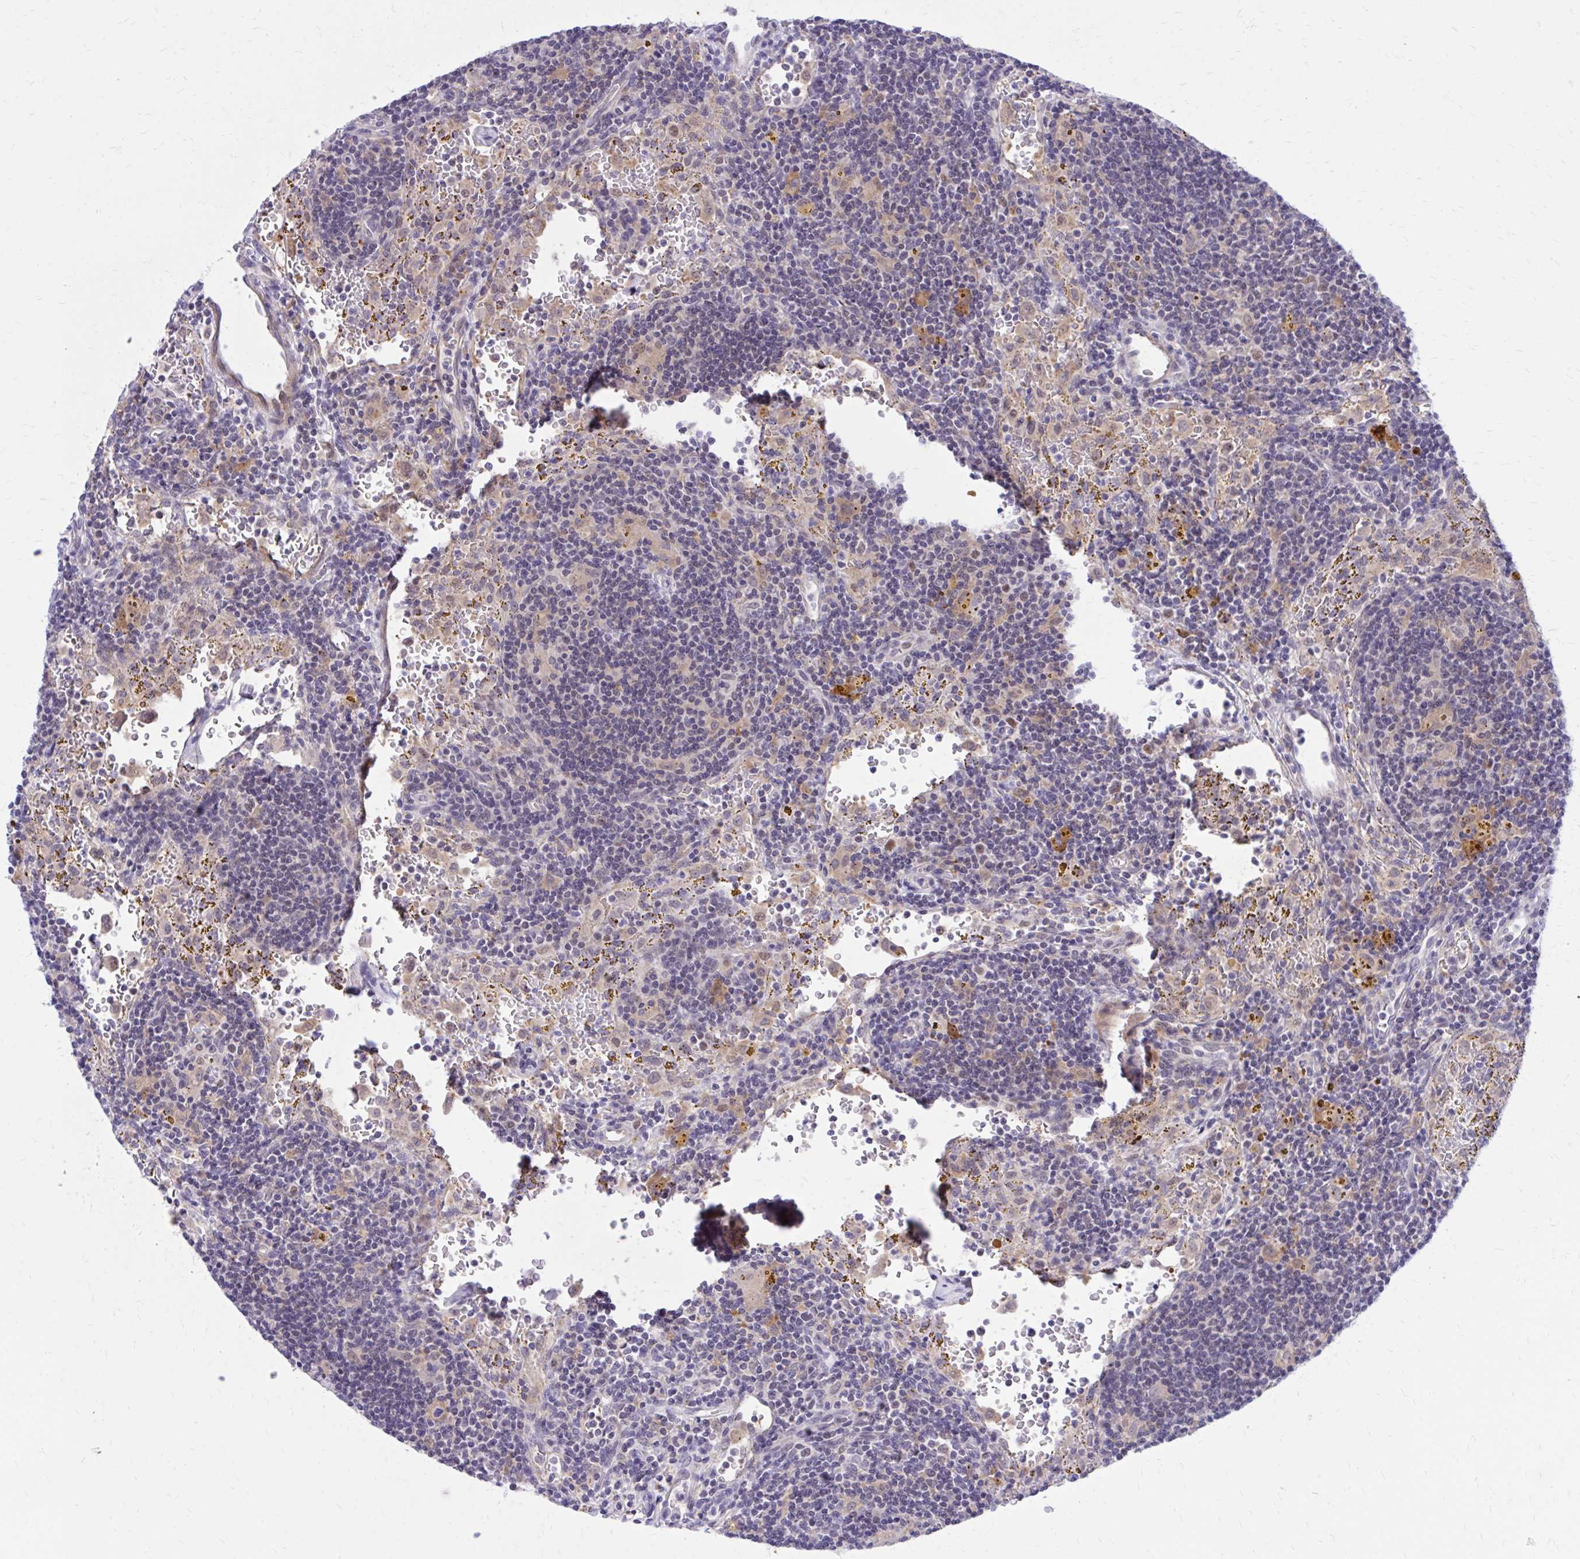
{"staining": {"intensity": "negative", "quantity": "none", "location": "none"}, "tissue": "lymphoma", "cell_type": "Tumor cells", "image_type": "cancer", "snomed": [{"axis": "morphology", "description": "Malignant lymphoma, non-Hodgkin's type, Low grade"}, {"axis": "topography", "description": "Spleen"}], "caption": "Immunohistochemistry of malignant lymphoma, non-Hodgkin's type (low-grade) displays no positivity in tumor cells. The staining is performed using DAB brown chromogen with nuclei counter-stained in using hematoxylin.", "gene": "ZBTB25", "patient": {"sex": "female", "age": 70}}